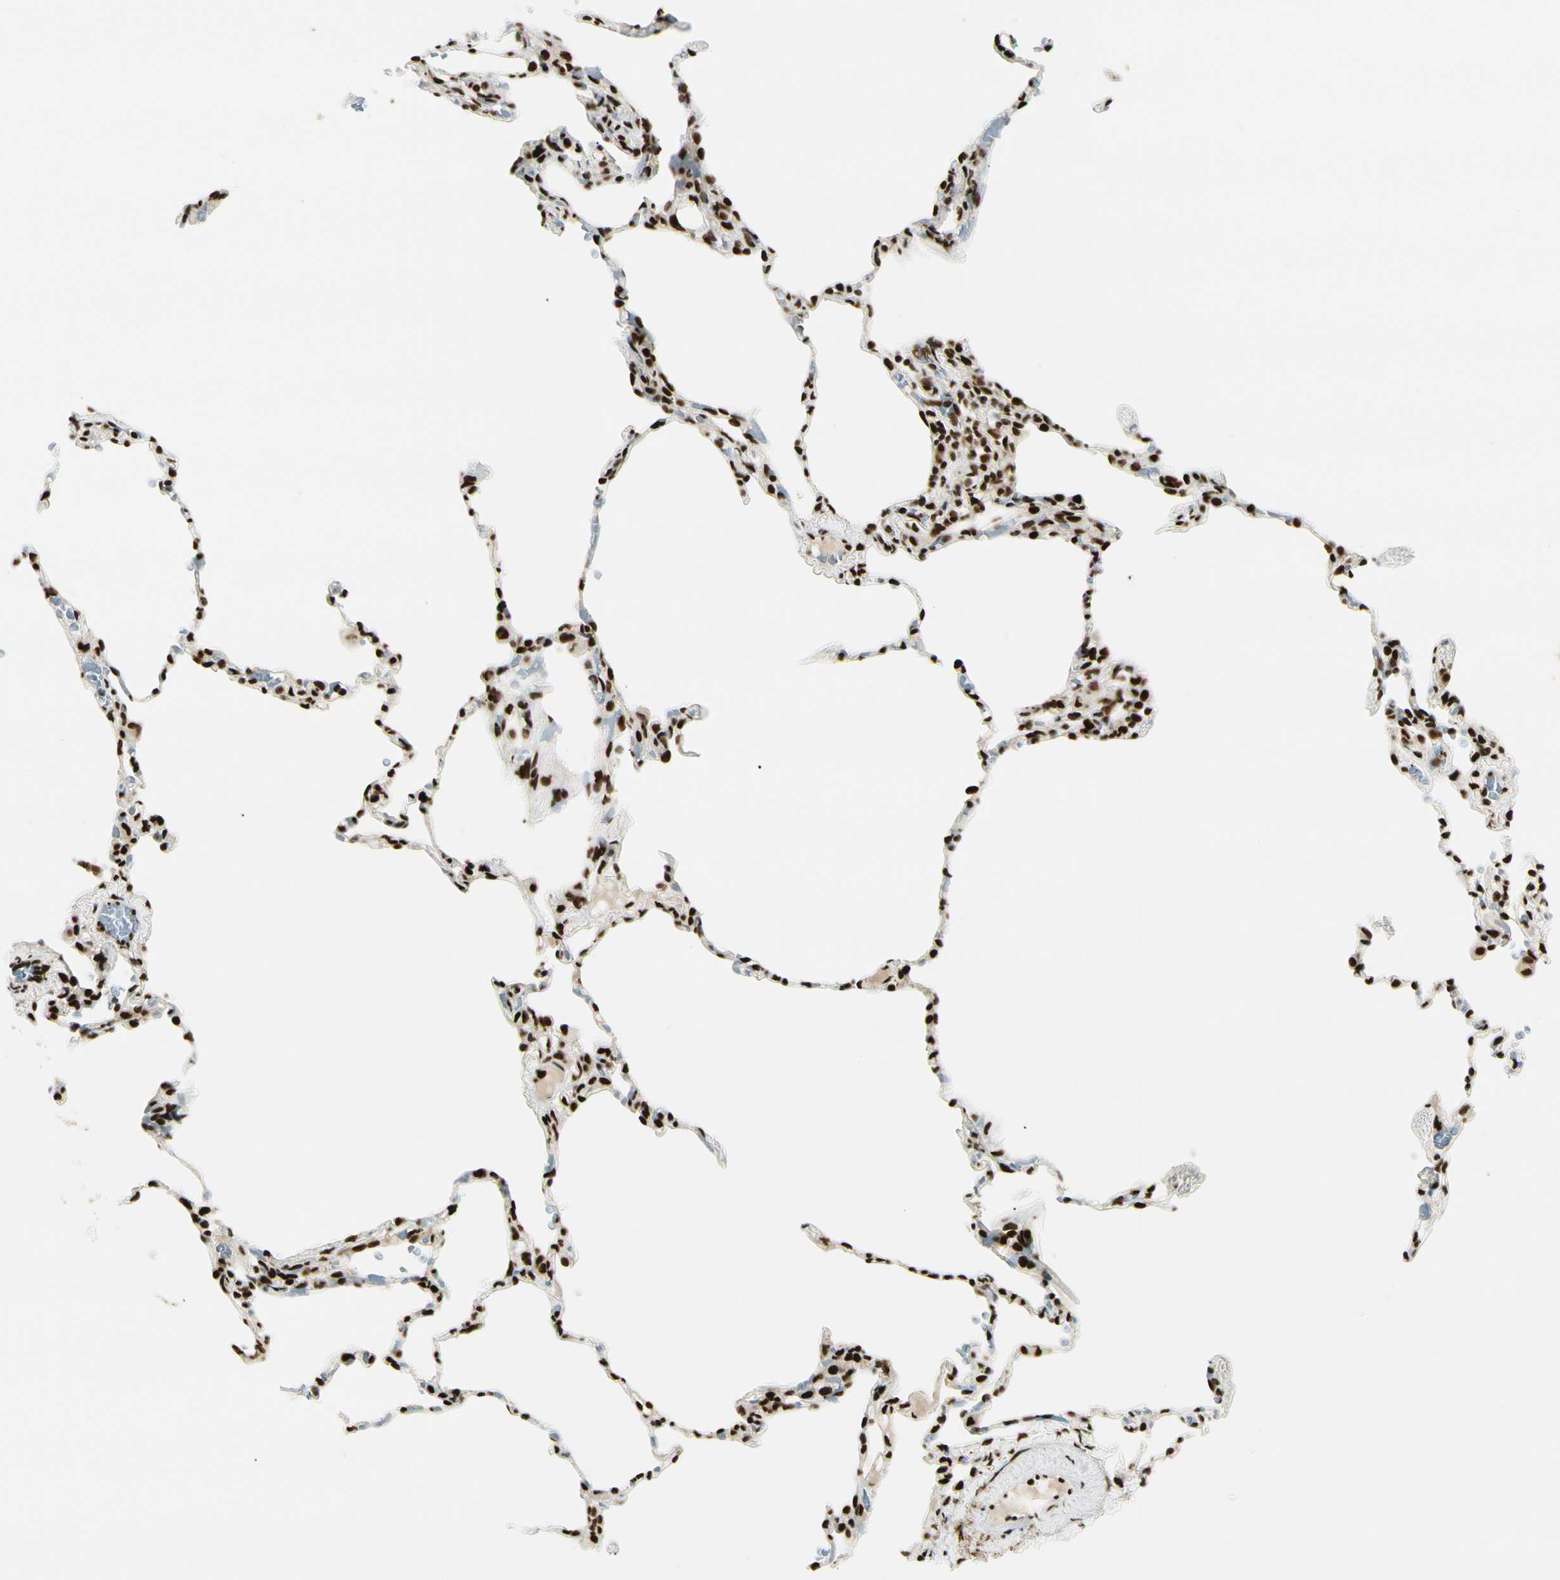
{"staining": {"intensity": "strong", "quantity": ">75%", "location": "nuclear"}, "tissue": "lung", "cell_type": "Alveolar cells", "image_type": "normal", "snomed": [{"axis": "morphology", "description": "Normal tissue, NOS"}, {"axis": "topography", "description": "Lung"}], "caption": "IHC (DAB) staining of benign human lung shows strong nuclear protein positivity in about >75% of alveolar cells.", "gene": "FUS", "patient": {"sex": "male", "age": 59}}